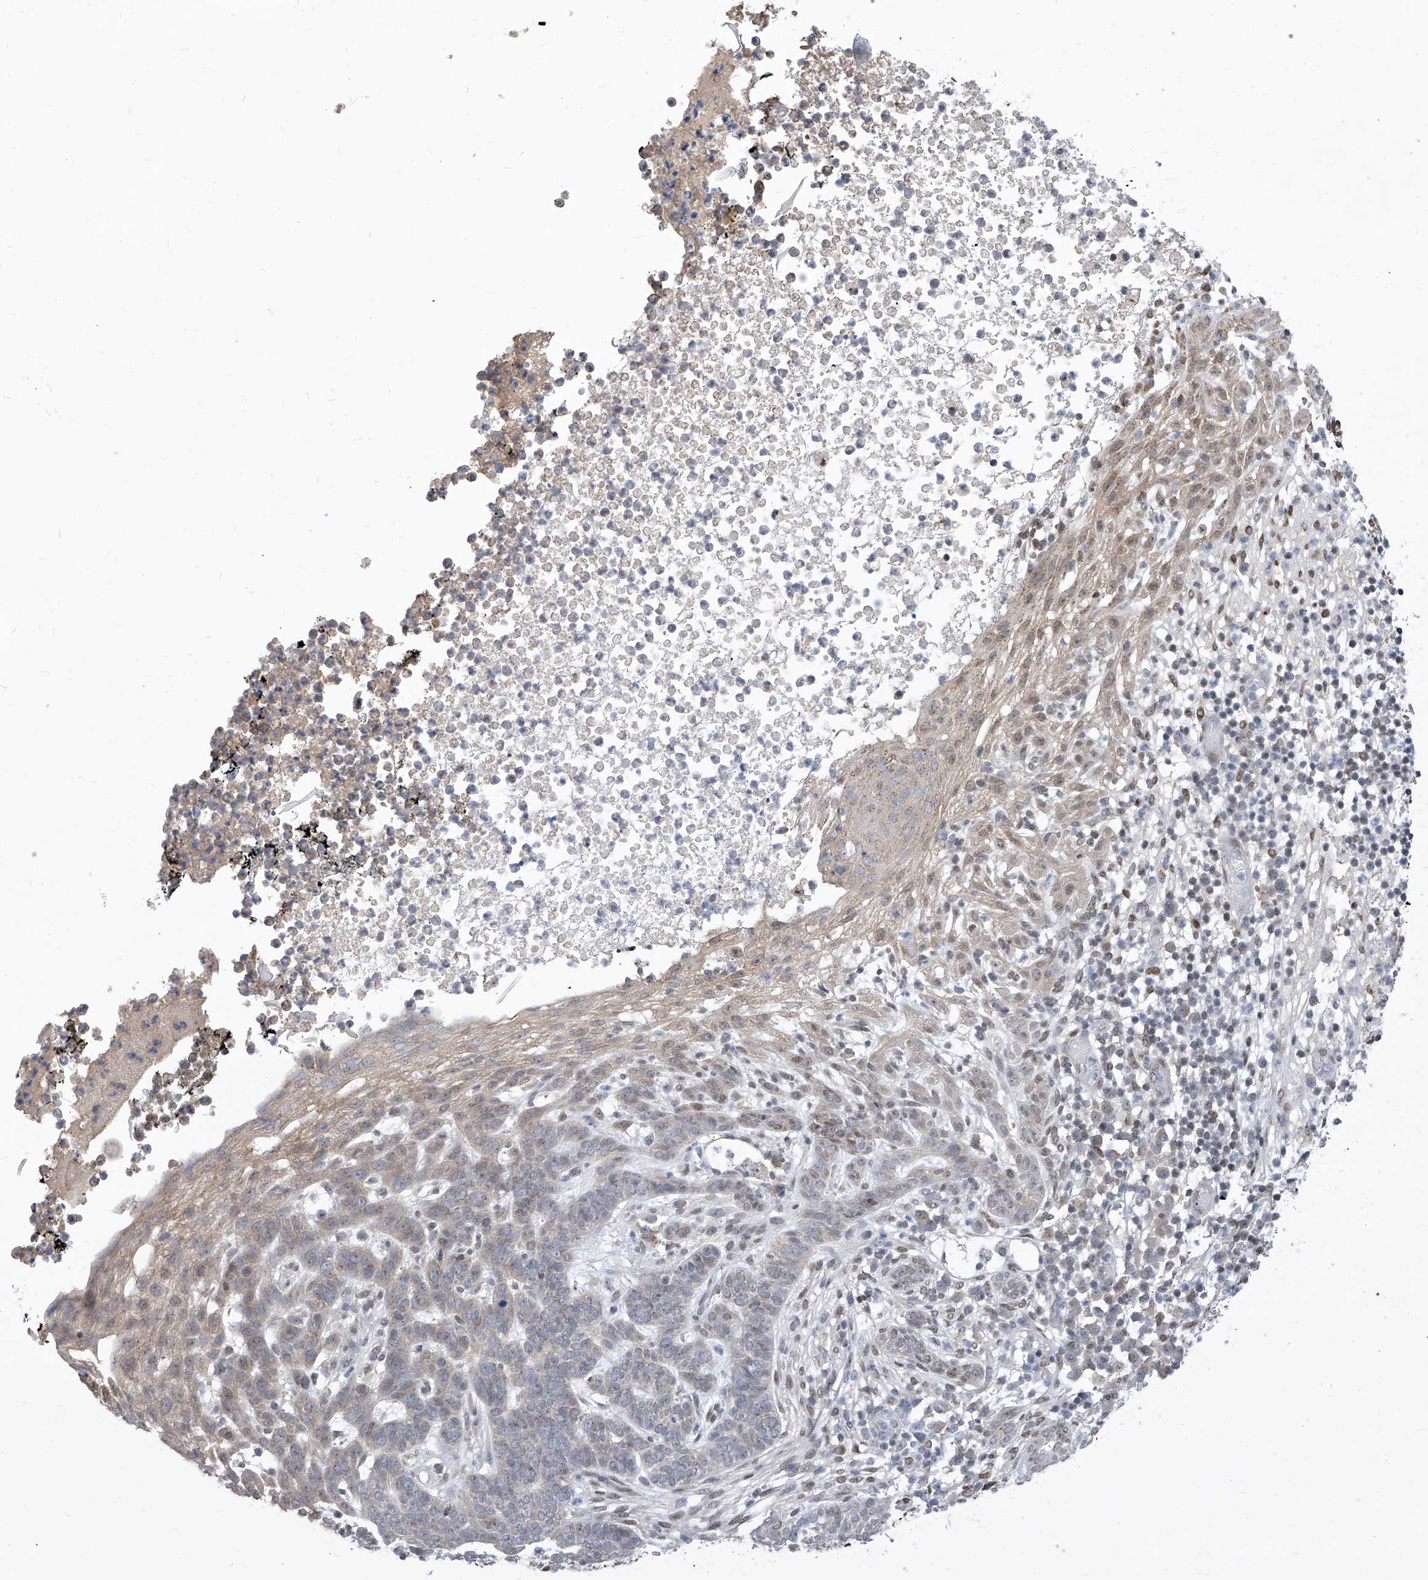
{"staining": {"intensity": "weak", "quantity": "25%-75%", "location": "cytoplasmic/membranous"}, "tissue": "skin cancer", "cell_type": "Tumor cells", "image_type": "cancer", "snomed": [{"axis": "morphology", "description": "Normal tissue, NOS"}, {"axis": "morphology", "description": "Basal cell carcinoma"}, {"axis": "topography", "description": "Skin"}], "caption": "A histopathology image of human skin basal cell carcinoma stained for a protein displays weak cytoplasmic/membranous brown staining in tumor cells. (DAB (3,3'-diaminobenzidine) IHC with brightfield microscopy, high magnification).", "gene": "CETN2", "patient": {"sex": "male", "age": 64}}